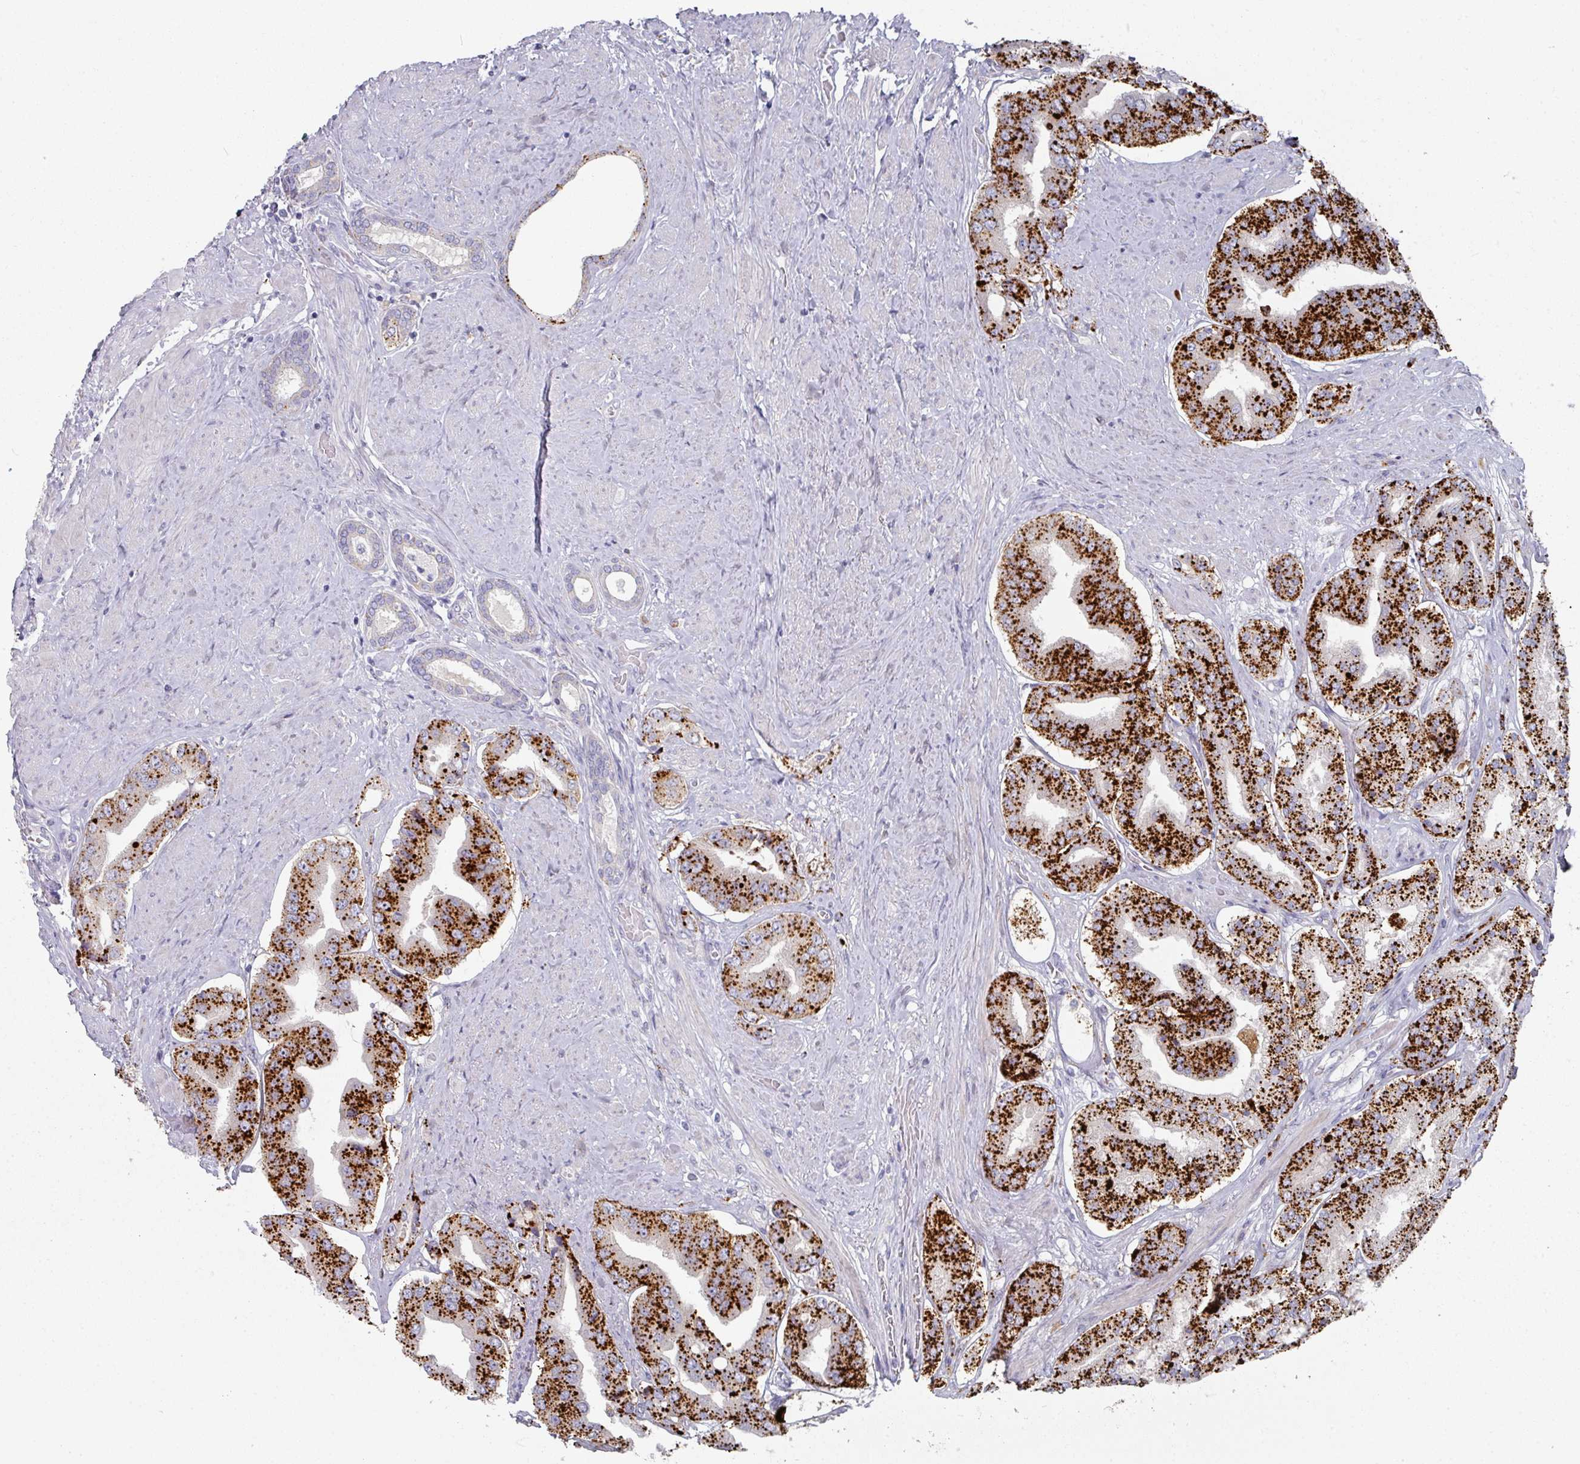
{"staining": {"intensity": "strong", "quantity": ">75%", "location": "cytoplasmic/membranous"}, "tissue": "prostate cancer", "cell_type": "Tumor cells", "image_type": "cancer", "snomed": [{"axis": "morphology", "description": "Adenocarcinoma, High grade"}, {"axis": "topography", "description": "Prostate"}], "caption": "Immunohistochemical staining of prostate cancer (adenocarcinoma (high-grade)) demonstrates strong cytoplasmic/membranous protein positivity in about >75% of tumor cells.", "gene": "NT5C1A", "patient": {"sex": "male", "age": 63}}